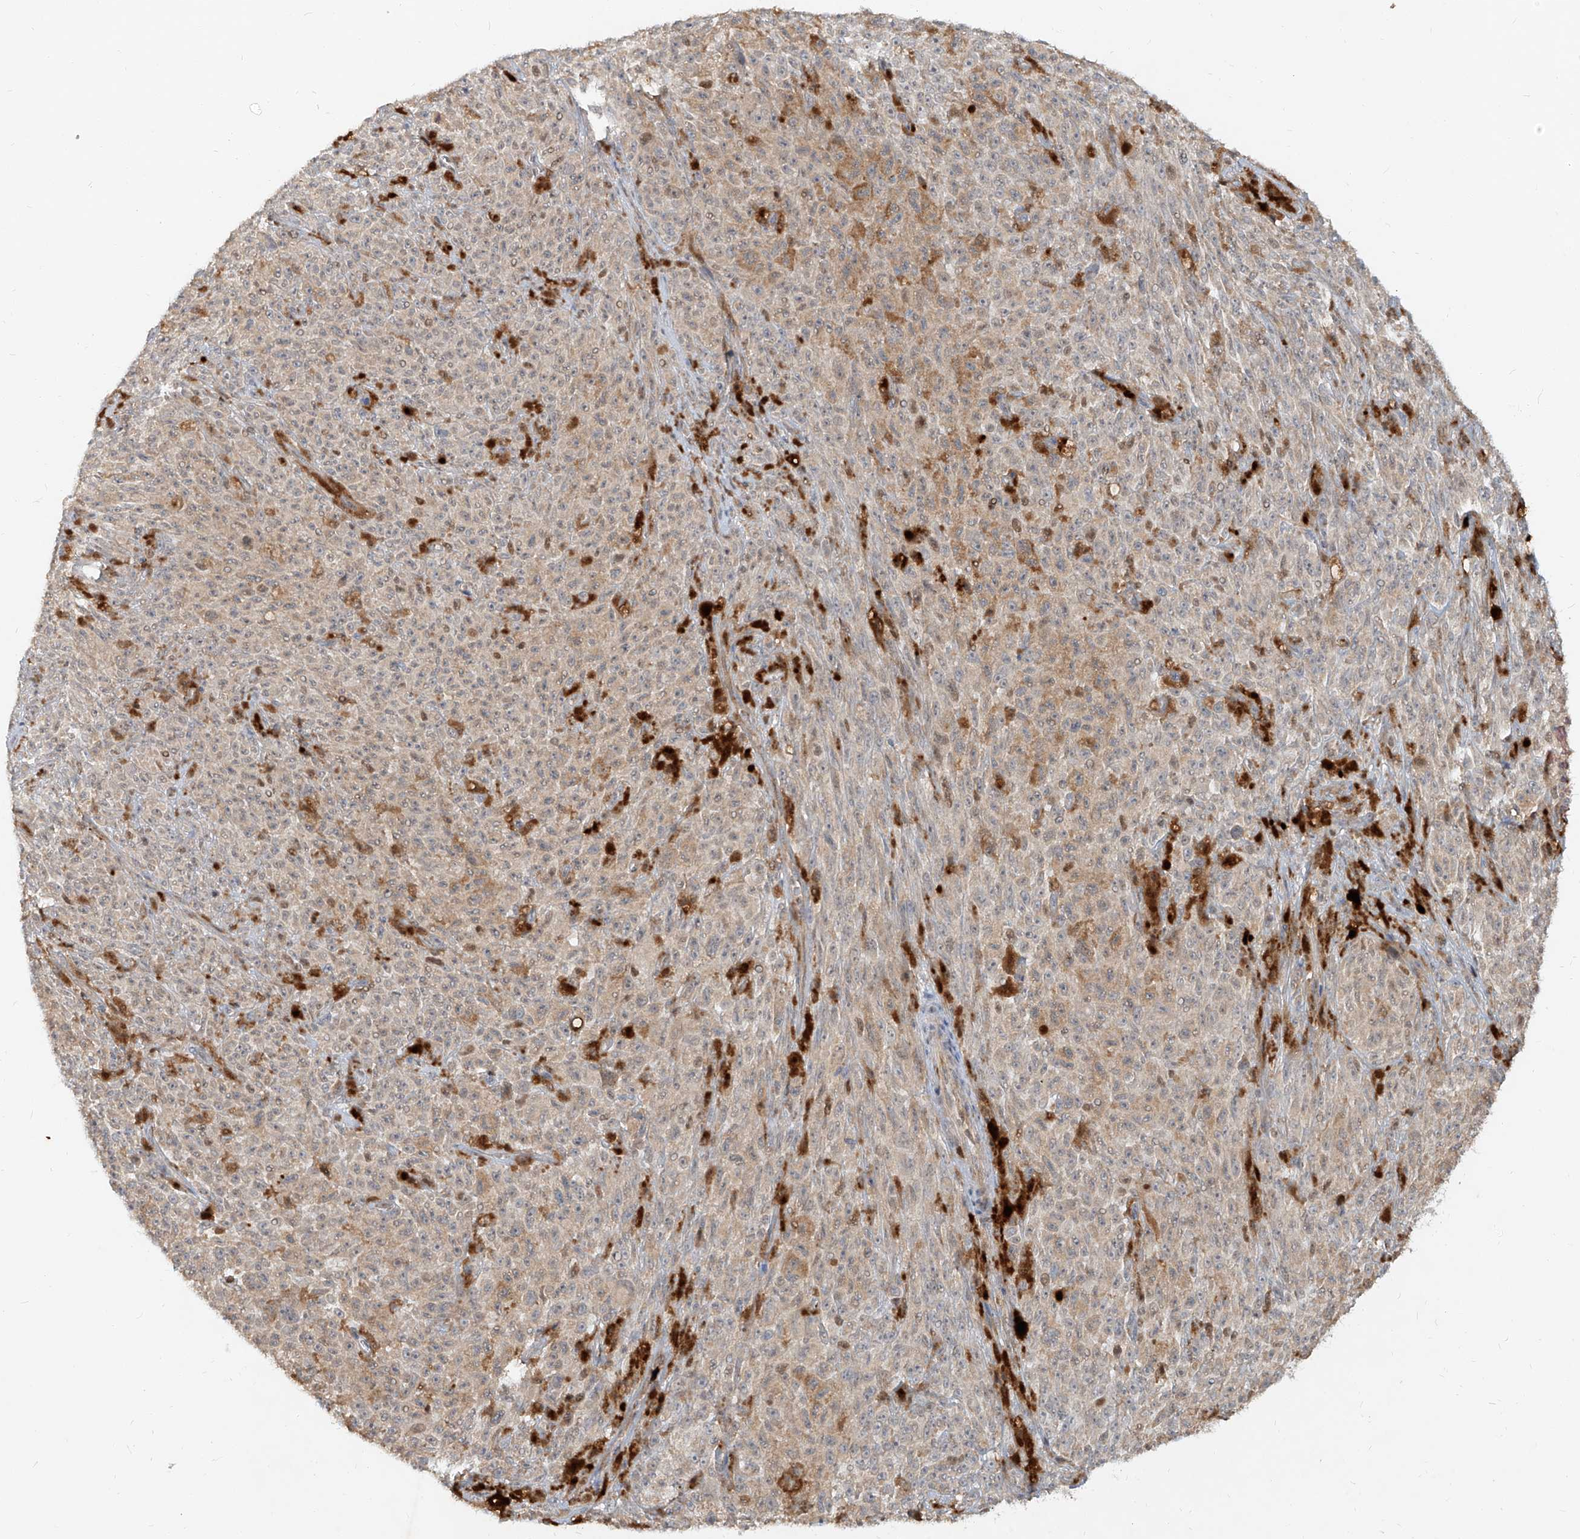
{"staining": {"intensity": "weak", "quantity": "<25%", "location": "cytoplasmic/membranous"}, "tissue": "melanoma", "cell_type": "Tumor cells", "image_type": "cancer", "snomed": [{"axis": "morphology", "description": "Malignant melanoma, NOS"}, {"axis": "topography", "description": "Skin"}], "caption": "There is no significant expression in tumor cells of melanoma.", "gene": "FGD2", "patient": {"sex": "female", "age": 82}}